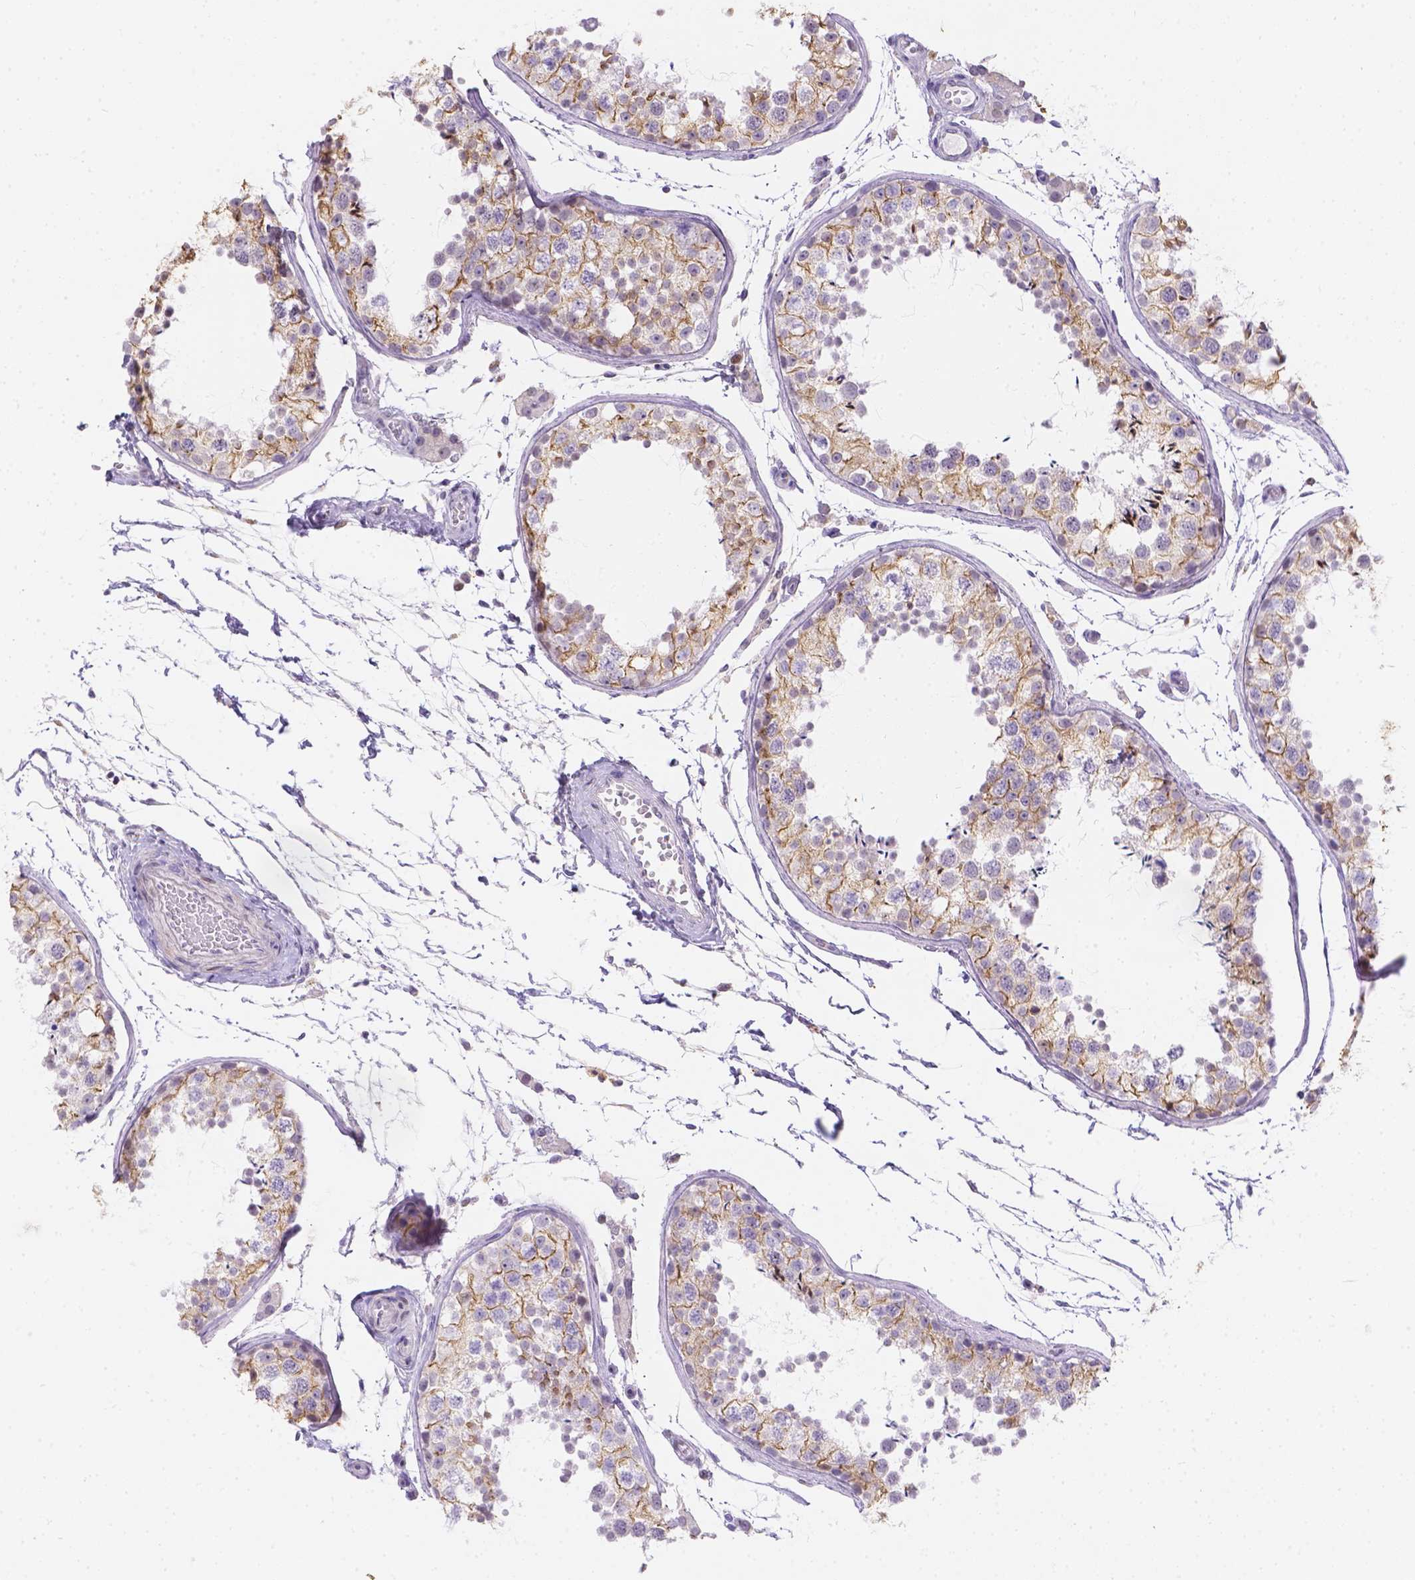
{"staining": {"intensity": "strong", "quantity": ">75%", "location": "cytoplasmic/membranous"}, "tissue": "testis", "cell_type": "Cells in seminiferous ducts", "image_type": "normal", "snomed": [{"axis": "morphology", "description": "Normal tissue, NOS"}, {"axis": "topography", "description": "Testis"}], "caption": "Protein positivity by immunohistochemistry (IHC) exhibits strong cytoplasmic/membranous staining in about >75% of cells in seminiferous ducts in unremarkable testis.", "gene": "DMWD", "patient": {"sex": "male", "age": 29}}